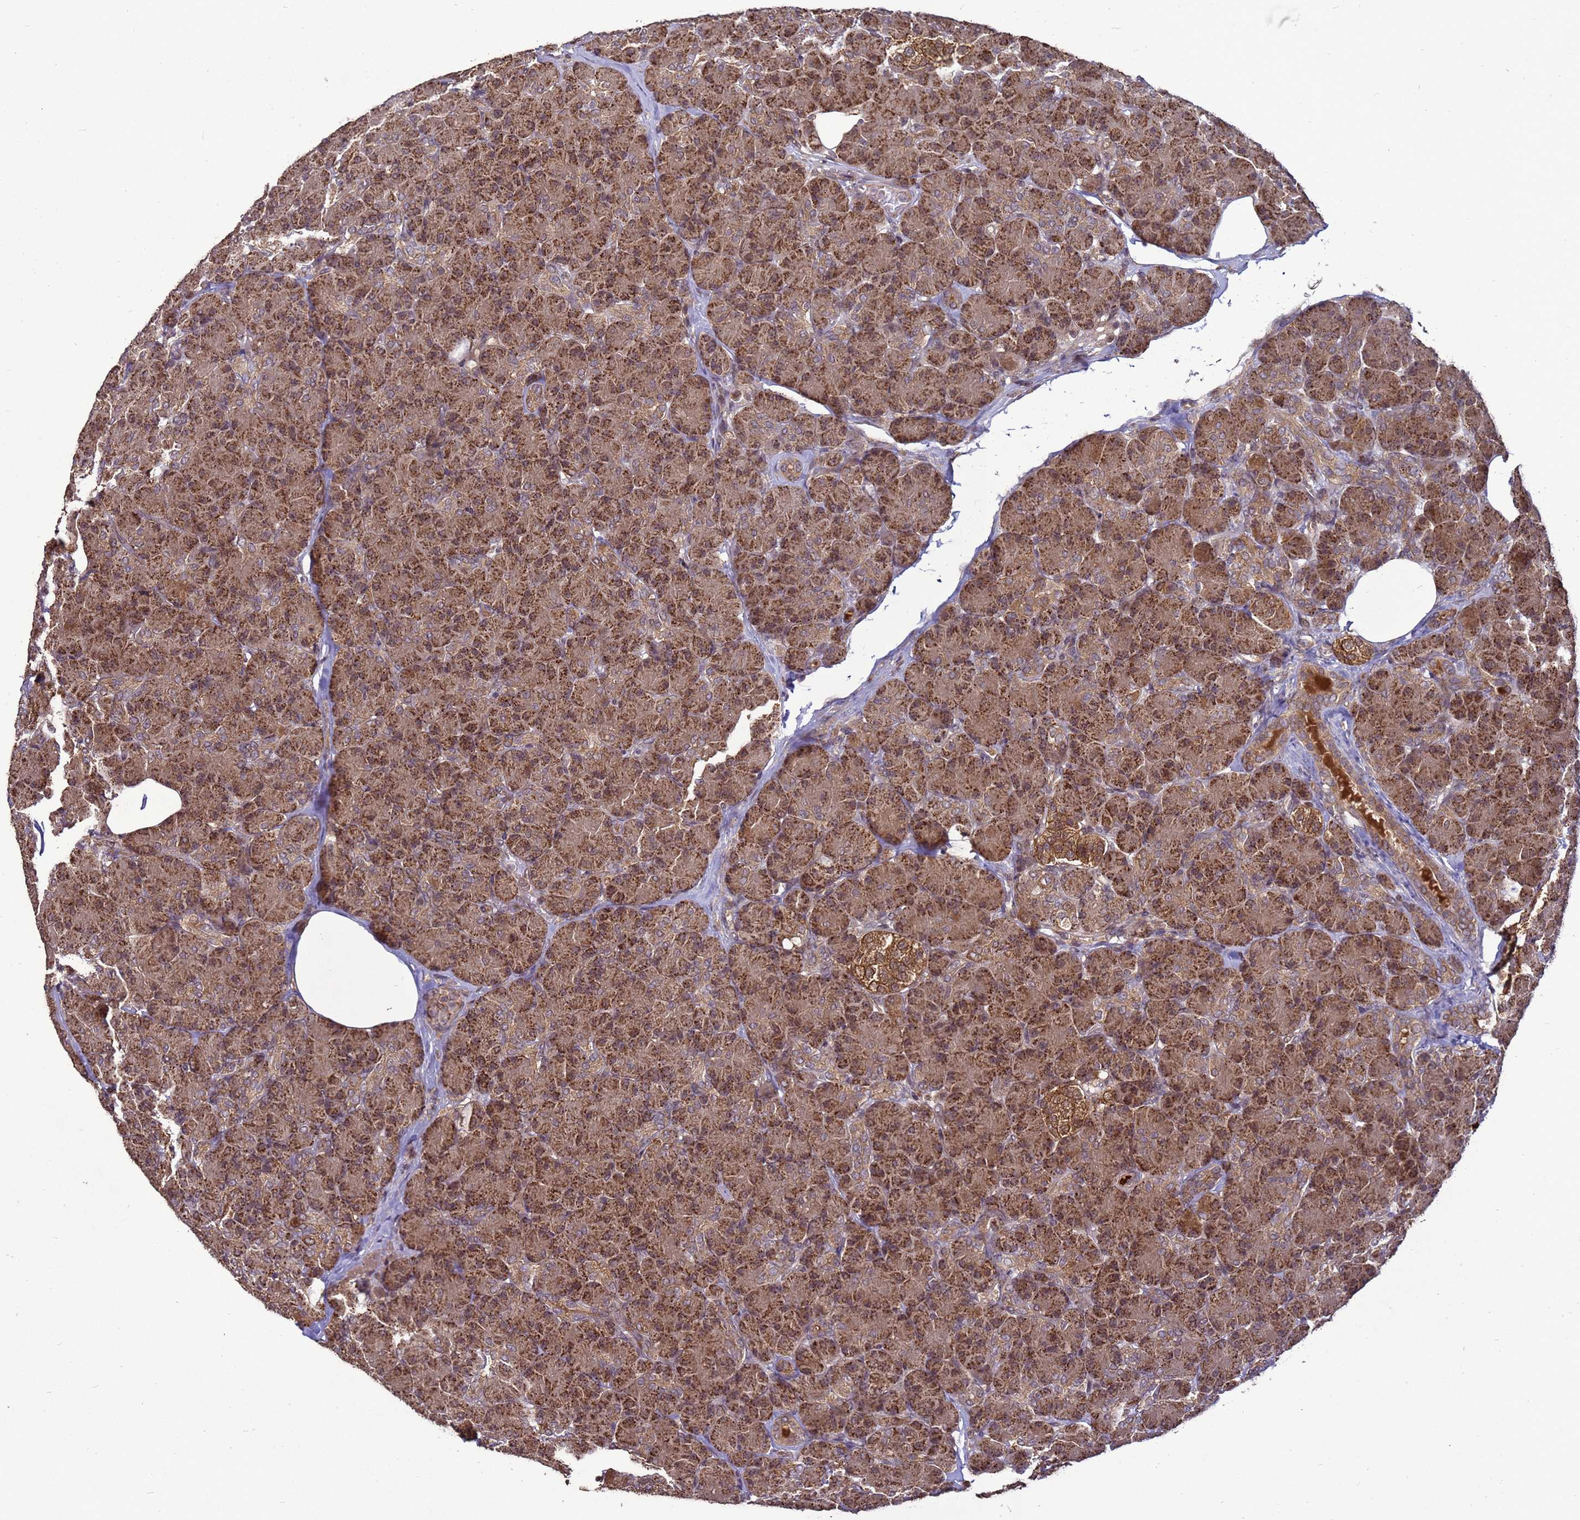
{"staining": {"intensity": "strong", "quantity": ">75%", "location": "cytoplasmic/membranous"}, "tissue": "pancreas", "cell_type": "Exocrine glandular cells", "image_type": "normal", "snomed": [{"axis": "morphology", "description": "Normal tissue, NOS"}, {"axis": "topography", "description": "Pancreas"}], "caption": "Immunohistochemical staining of benign human pancreas displays strong cytoplasmic/membranous protein positivity in about >75% of exocrine glandular cells.", "gene": "CRBN", "patient": {"sex": "female", "age": 43}}